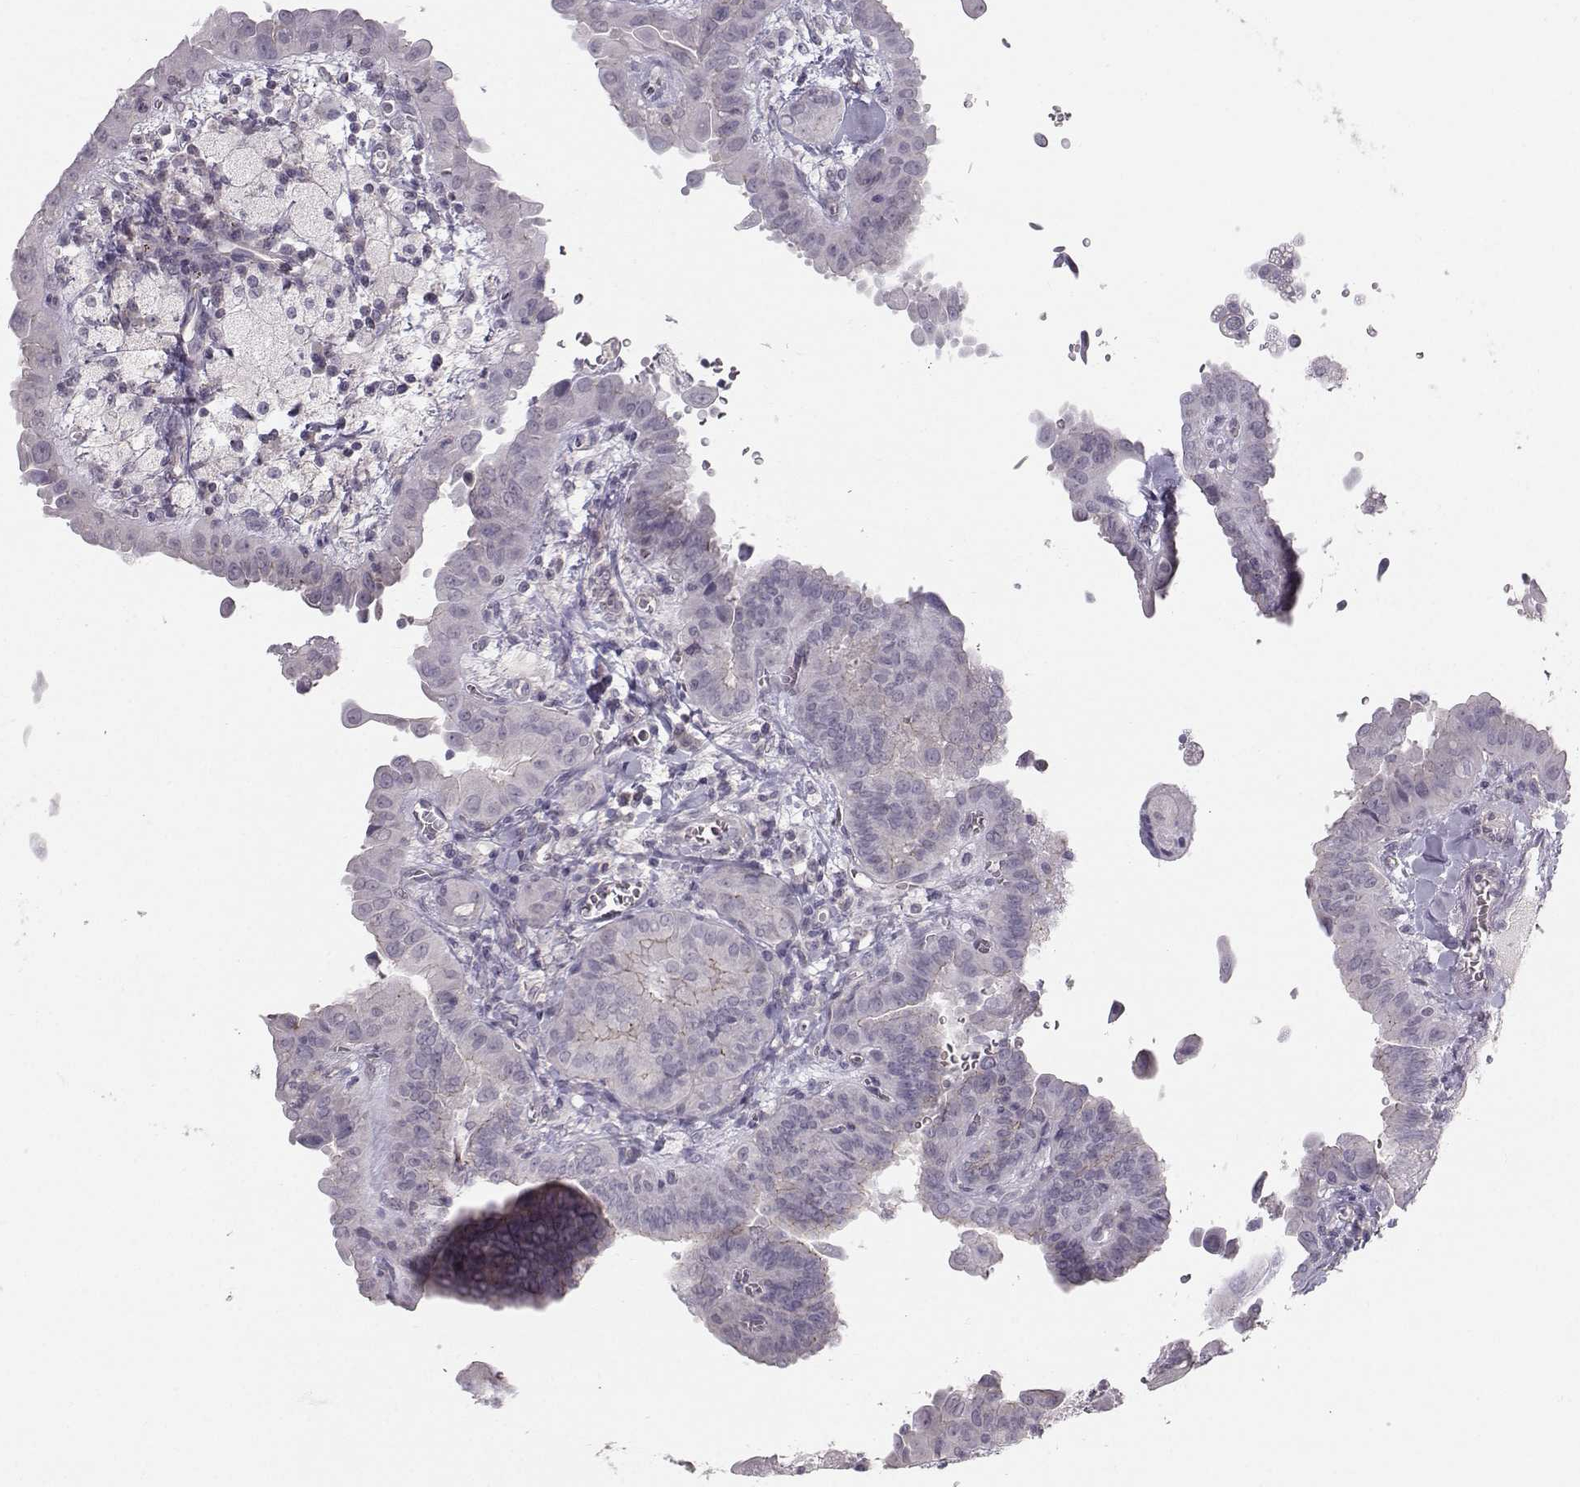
{"staining": {"intensity": "weak", "quantity": "<25%", "location": "cytoplasmic/membranous"}, "tissue": "thyroid cancer", "cell_type": "Tumor cells", "image_type": "cancer", "snomed": [{"axis": "morphology", "description": "Papillary adenocarcinoma, NOS"}, {"axis": "topography", "description": "Thyroid gland"}], "caption": "Immunohistochemistry (IHC) image of neoplastic tissue: human papillary adenocarcinoma (thyroid) stained with DAB (3,3'-diaminobenzidine) shows no significant protein expression in tumor cells. (DAB immunohistochemistry visualized using brightfield microscopy, high magnification).", "gene": "MAST1", "patient": {"sex": "female", "age": 37}}